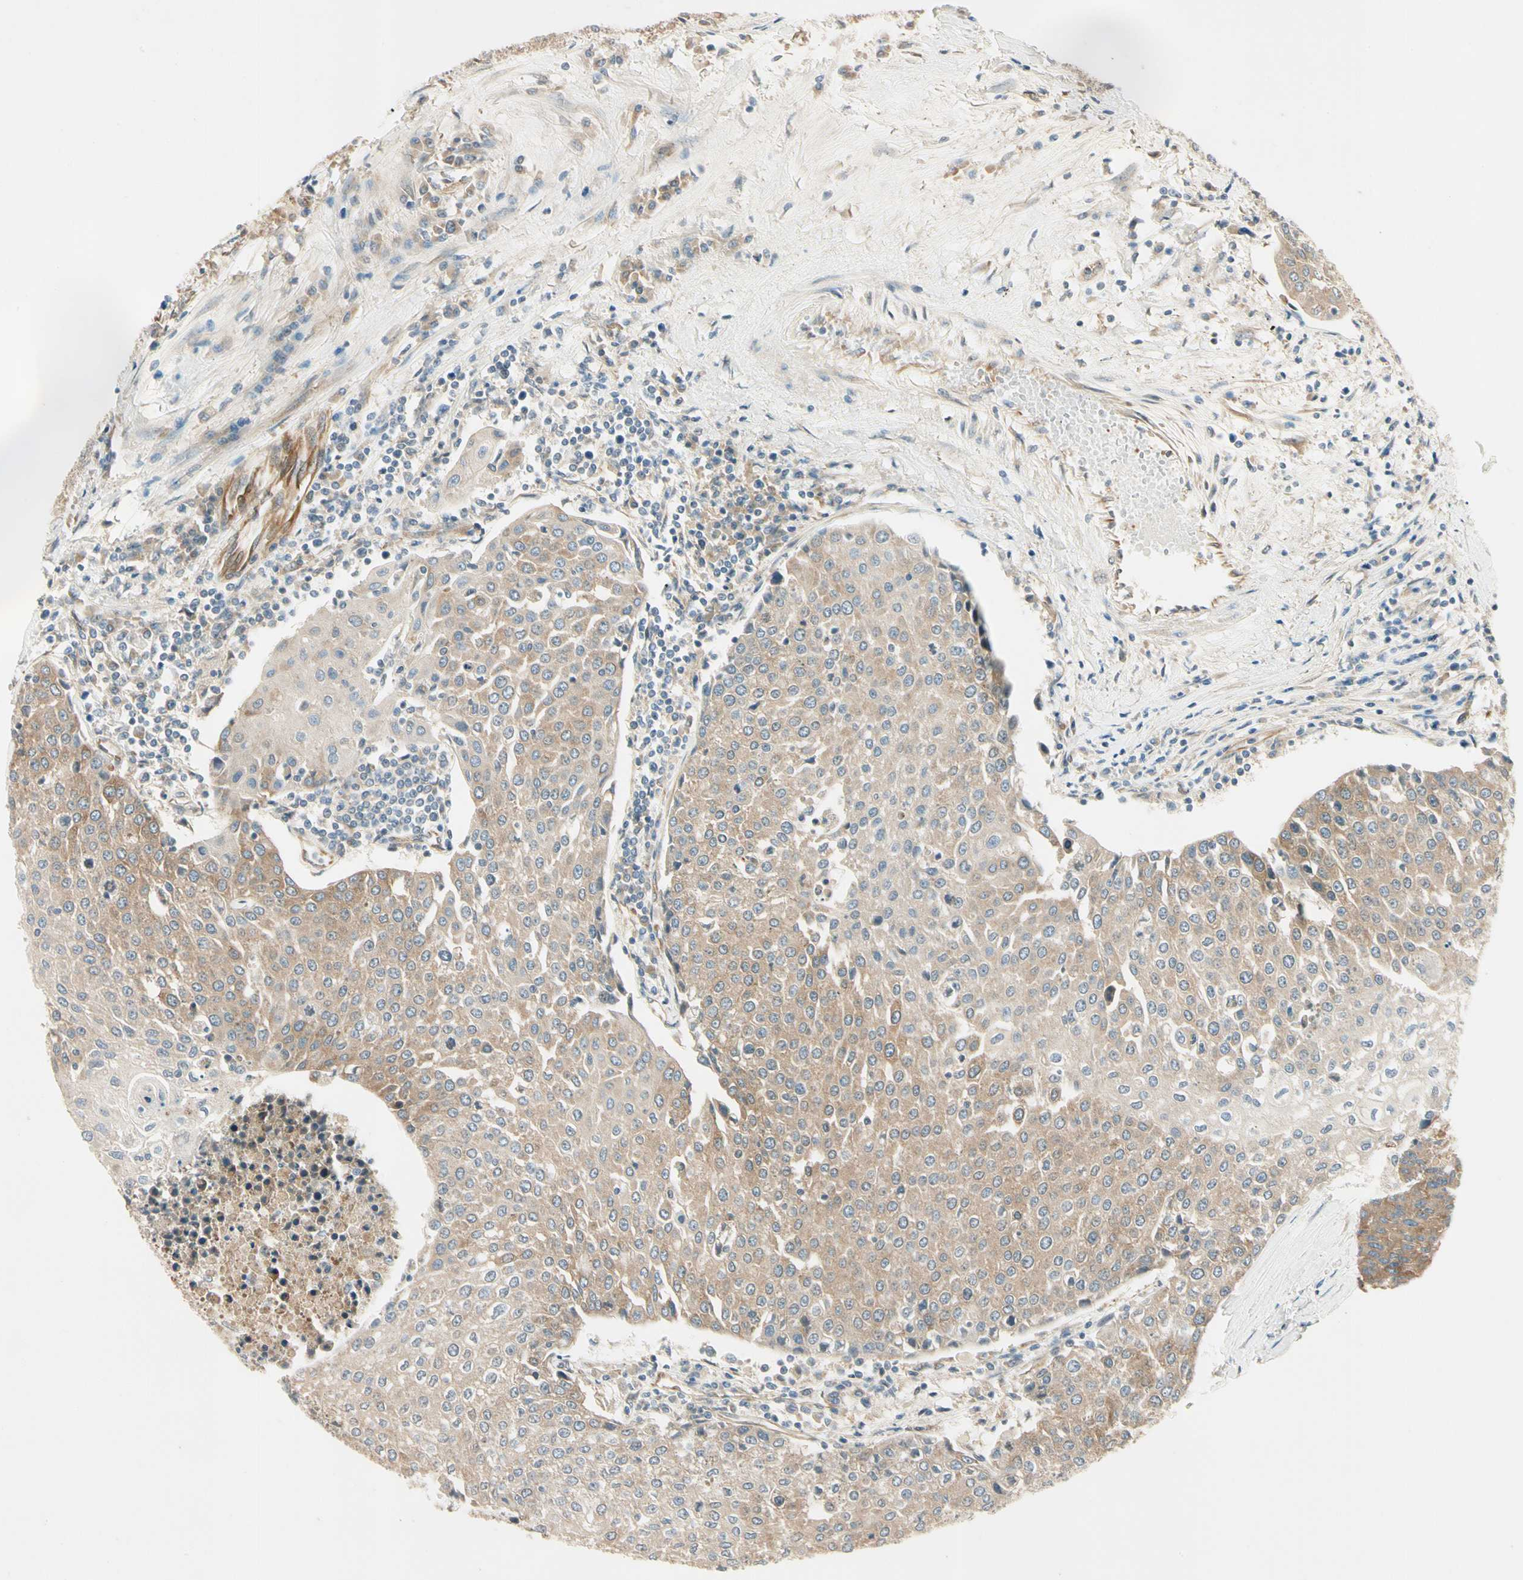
{"staining": {"intensity": "weak", "quantity": ">75%", "location": "cytoplasmic/membranous"}, "tissue": "urothelial cancer", "cell_type": "Tumor cells", "image_type": "cancer", "snomed": [{"axis": "morphology", "description": "Urothelial carcinoma, High grade"}, {"axis": "topography", "description": "Urinary bladder"}], "caption": "Urothelial carcinoma (high-grade) stained for a protein shows weak cytoplasmic/membranous positivity in tumor cells.", "gene": "ROCK2", "patient": {"sex": "female", "age": 85}}